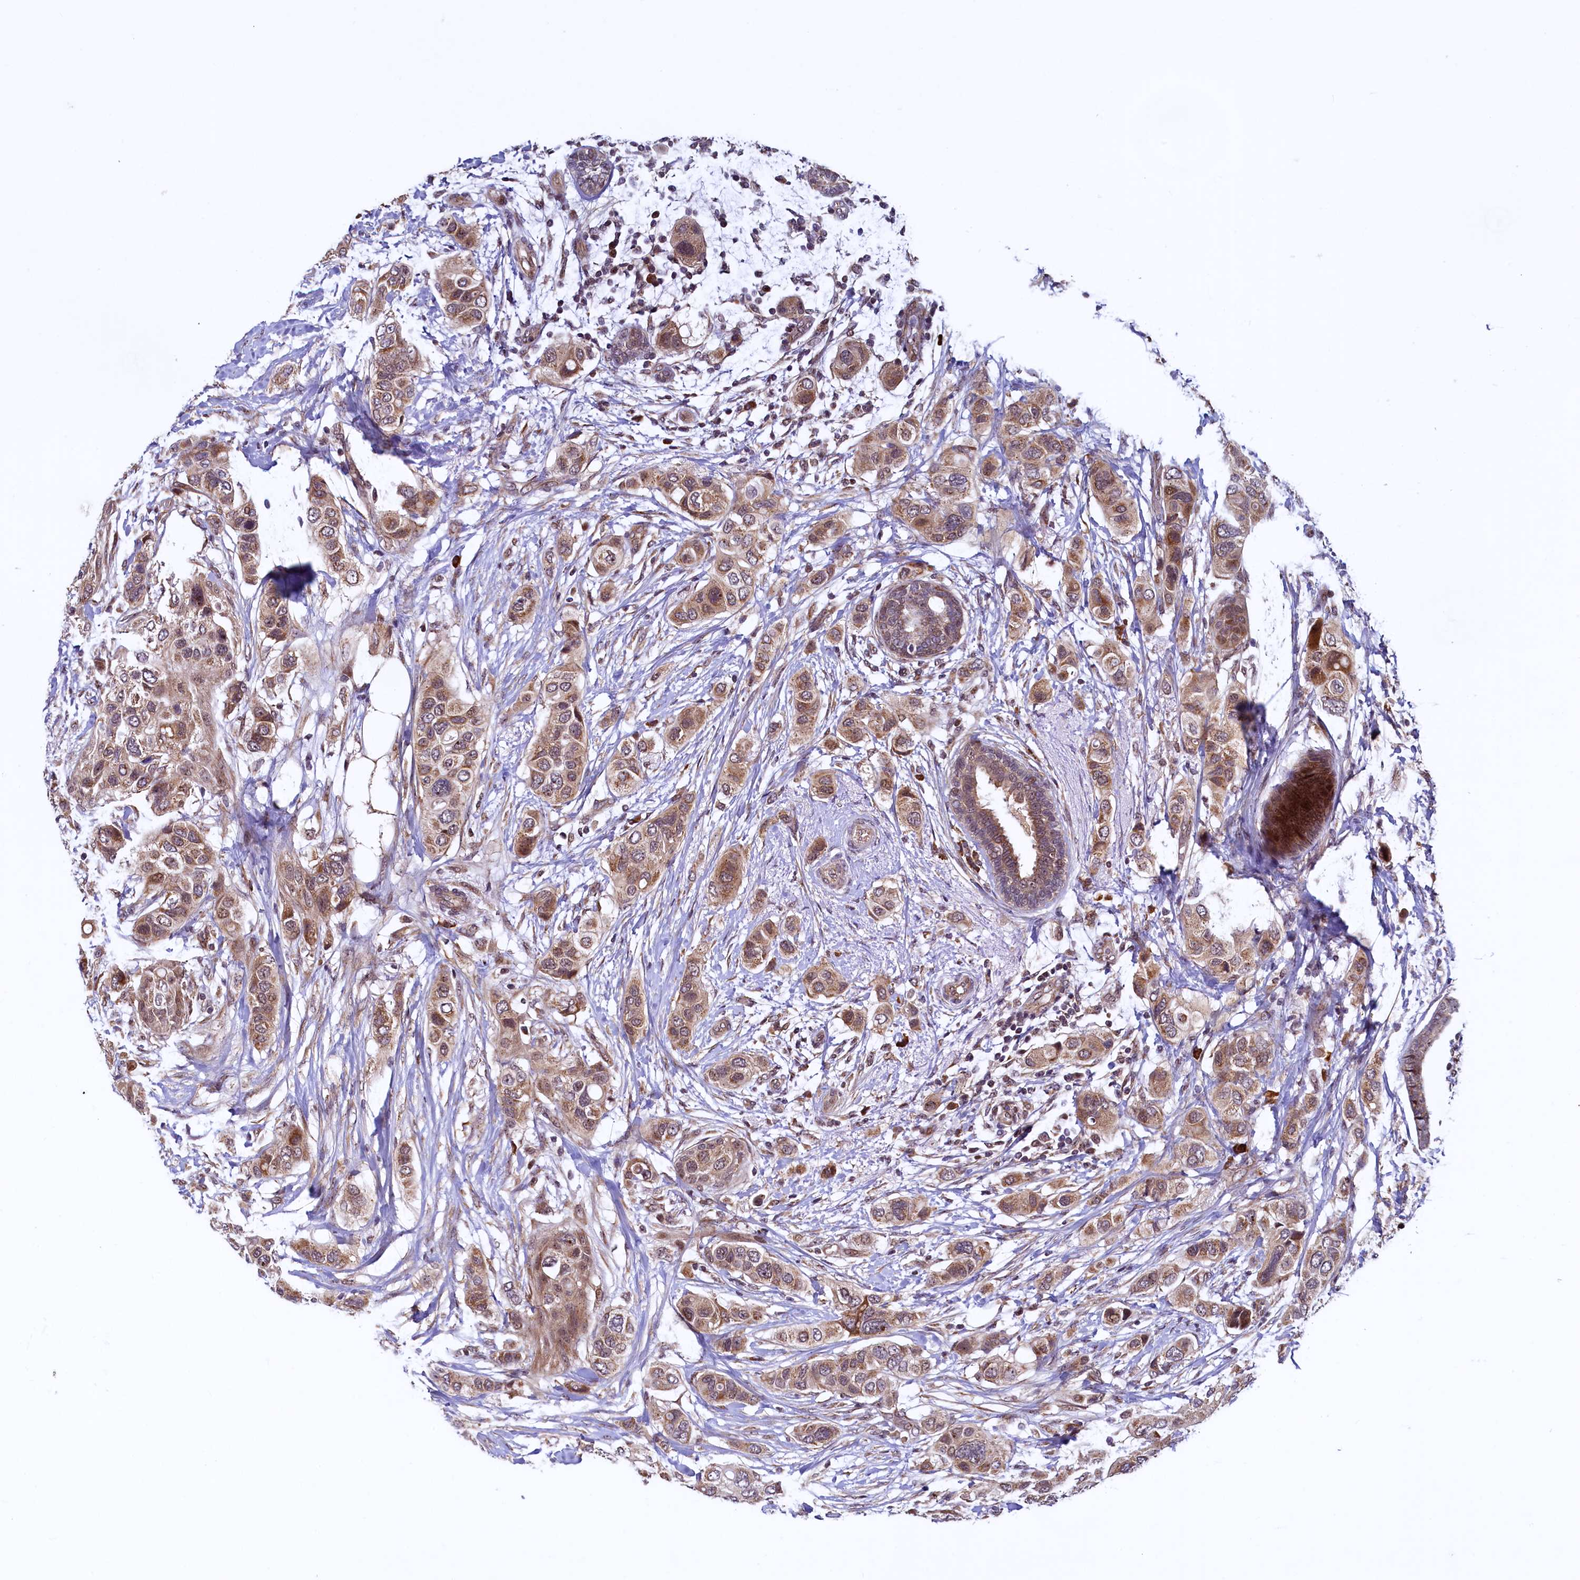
{"staining": {"intensity": "moderate", "quantity": ">75%", "location": "cytoplasmic/membranous"}, "tissue": "breast cancer", "cell_type": "Tumor cells", "image_type": "cancer", "snomed": [{"axis": "morphology", "description": "Lobular carcinoma"}, {"axis": "topography", "description": "Breast"}], "caption": "IHC staining of breast cancer, which exhibits medium levels of moderate cytoplasmic/membranous expression in approximately >75% of tumor cells indicating moderate cytoplasmic/membranous protein staining. The staining was performed using DAB (brown) for protein detection and nuclei were counterstained in hematoxylin (blue).", "gene": "RBFA", "patient": {"sex": "female", "age": 51}}